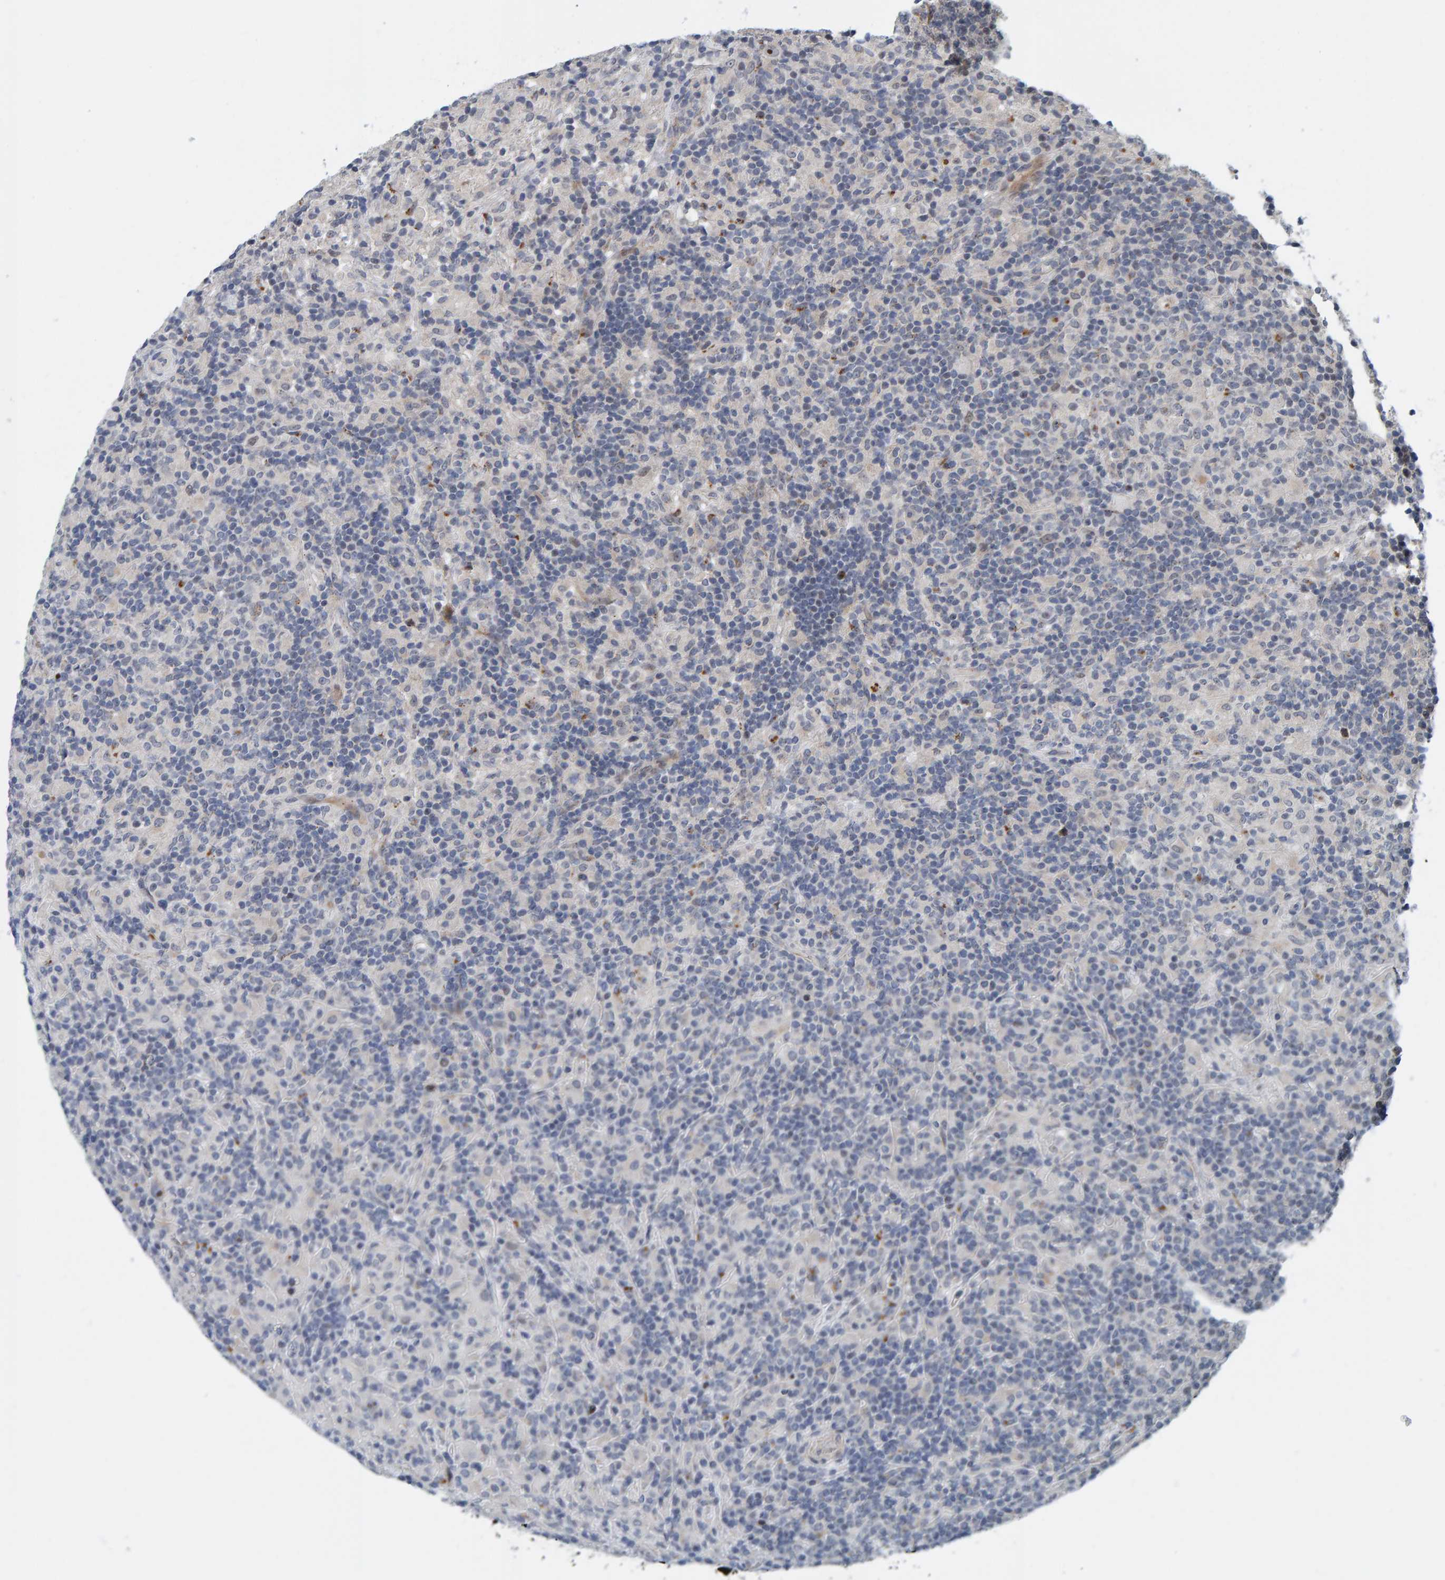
{"staining": {"intensity": "moderate", "quantity": "25%-75%", "location": "nuclear"}, "tissue": "lymphoma", "cell_type": "Tumor cells", "image_type": "cancer", "snomed": [{"axis": "morphology", "description": "Hodgkin's disease, NOS"}, {"axis": "topography", "description": "Lymph node"}], "caption": "Human Hodgkin's disease stained with a protein marker displays moderate staining in tumor cells.", "gene": "CCDC25", "patient": {"sex": "male", "age": 70}}